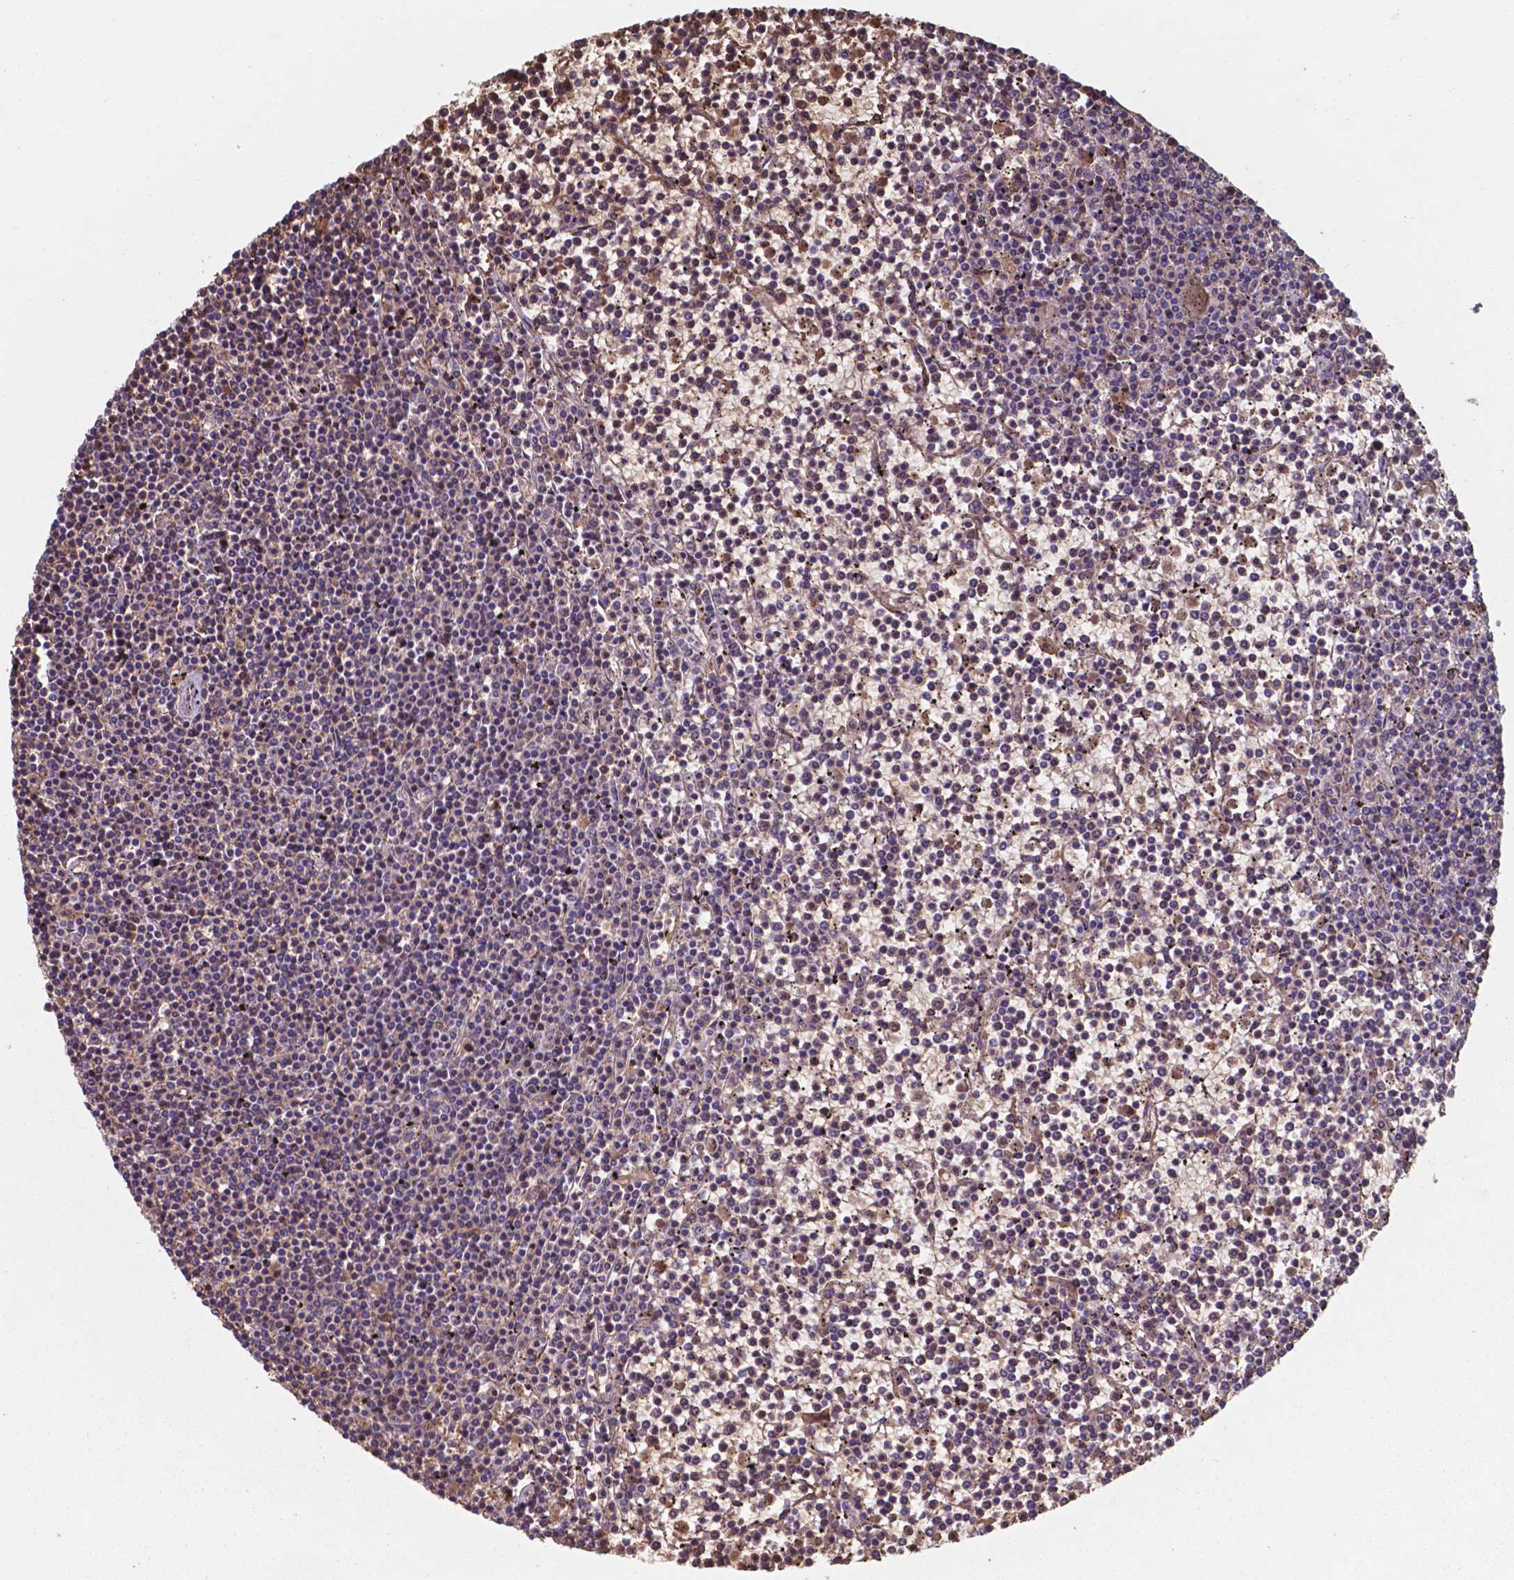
{"staining": {"intensity": "negative", "quantity": "none", "location": "none"}, "tissue": "lymphoma", "cell_type": "Tumor cells", "image_type": "cancer", "snomed": [{"axis": "morphology", "description": "Malignant lymphoma, non-Hodgkin's type, Low grade"}, {"axis": "topography", "description": "Spleen"}], "caption": "An IHC histopathology image of lymphoma is shown. There is no staining in tumor cells of lymphoma. (Brightfield microscopy of DAB IHC at high magnification).", "gene": "SERPINA1", "patient": {"sex": "female", "age": 19}}